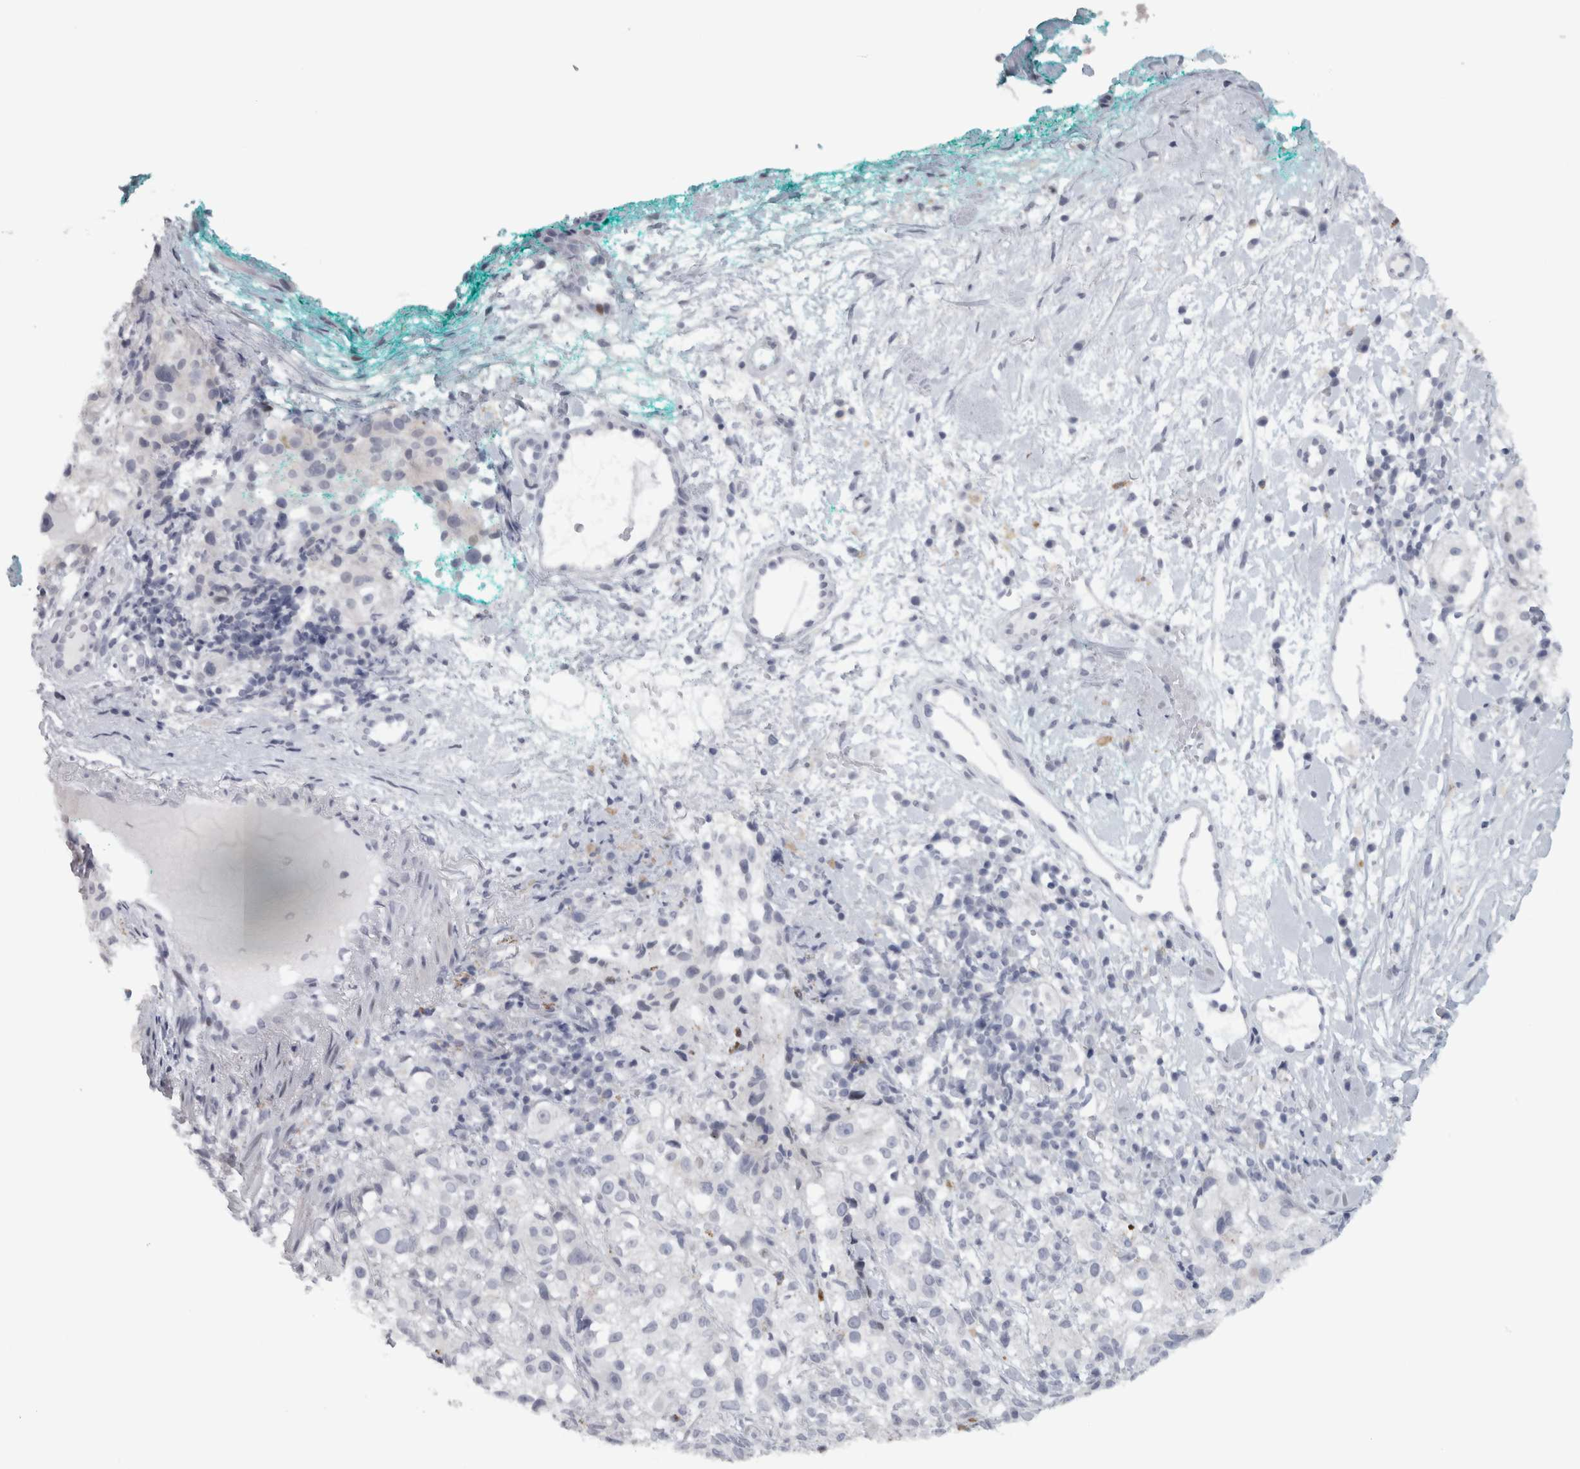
{"staining": {"intensity": "negative", "quantity": "none", "location": "none"}, "tissue": "melanoma", "cell_type": "Tumor cells", "image_type": "cancer", "snomed": [{"axis": "morphology", "description": "Necrosis, NOS"}, {"axis": "morphology", "description": "Malignant melanoma, NOS"}, {"axis": "topography", "description": "Skin"}], "caption": "DAB (3,3'-diaminobenzidine) immunohistochemical staining of human malignant melanoma demonstrates no significant staining in tumor cells. (DAB immunohistochemistry (IHC) with hematoxylin counter stain).", "gene": "PTPRN2", "patient": {"sex": "female", "age": 87}}